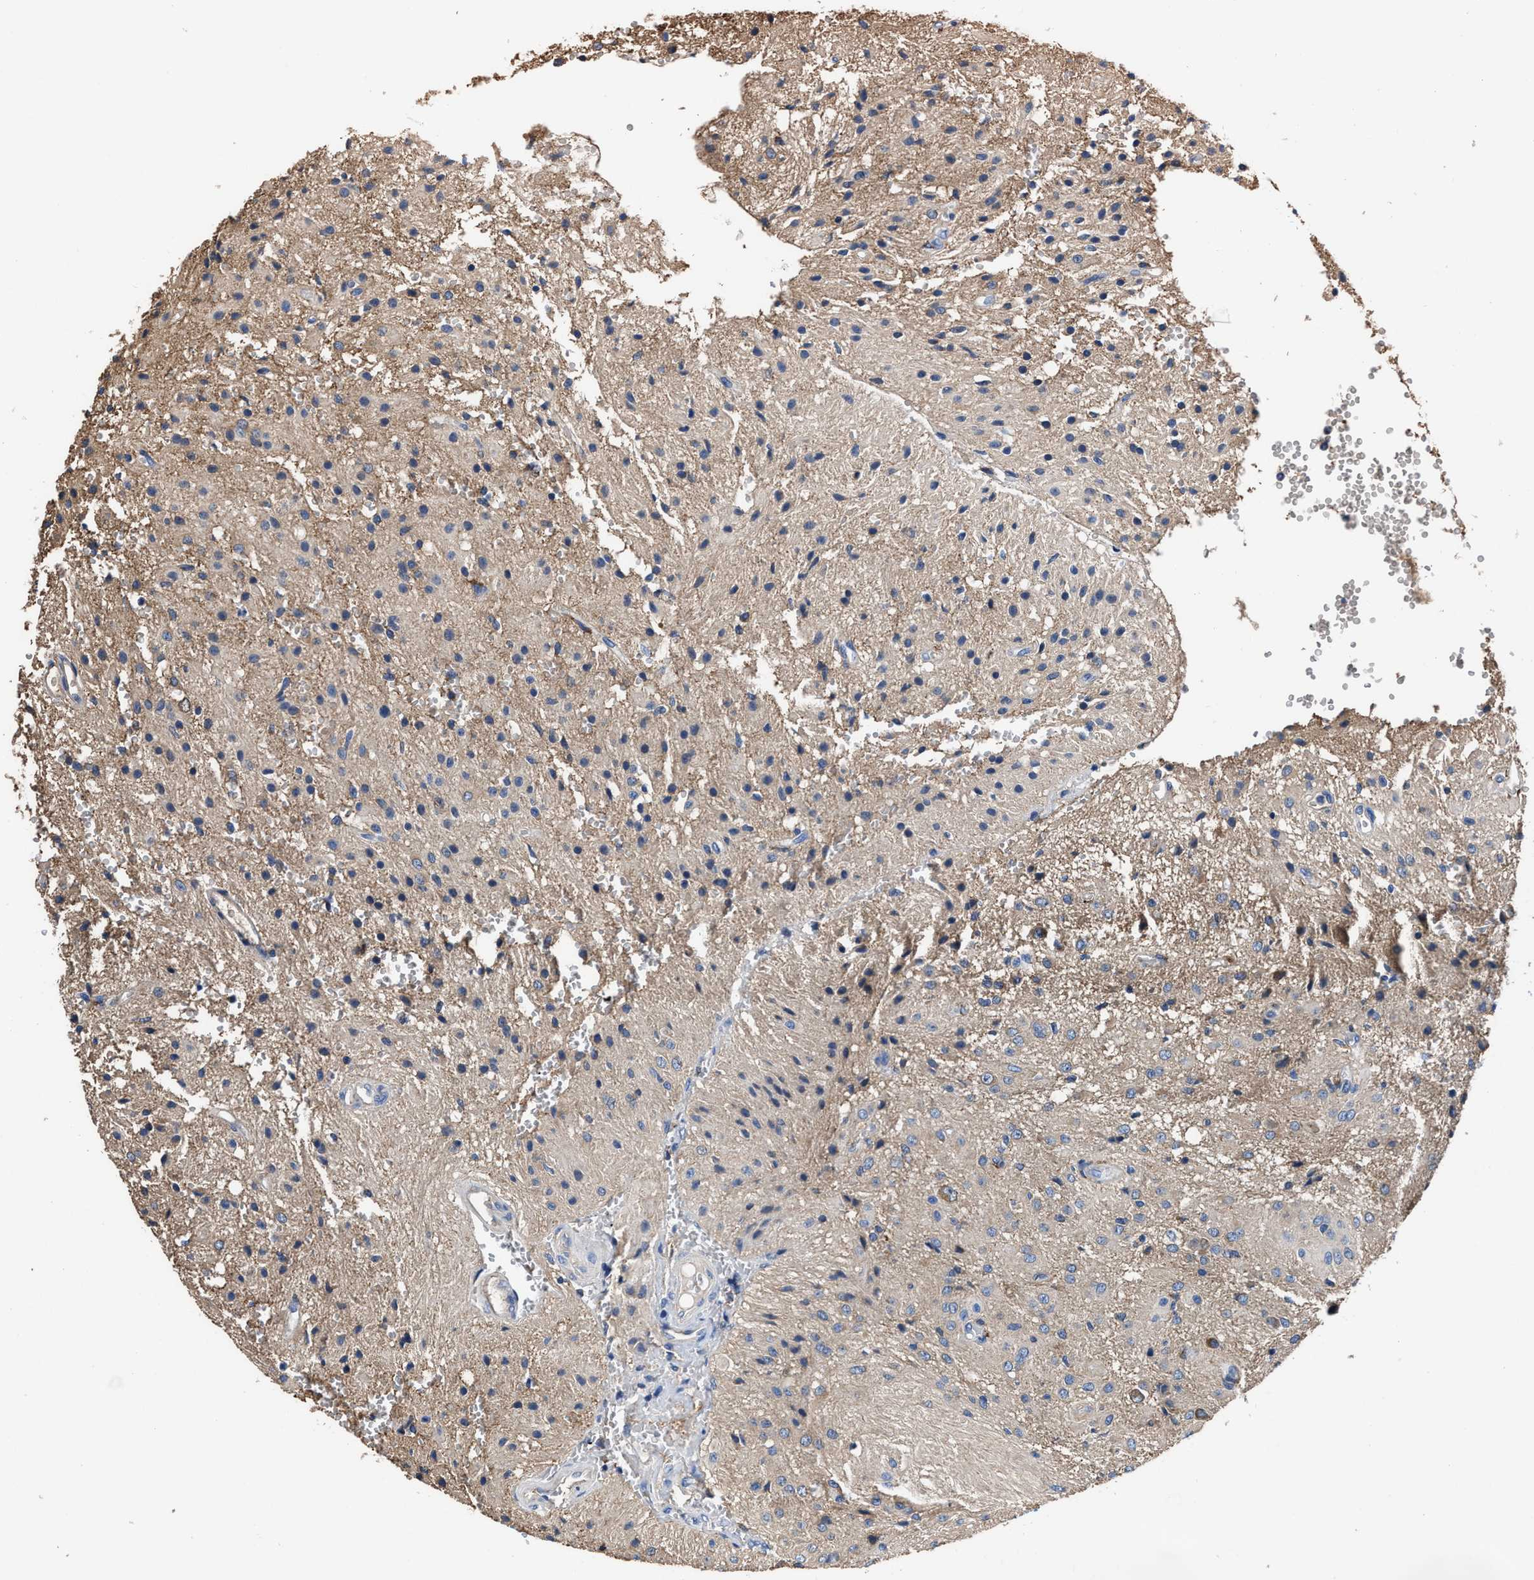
{"staining": {"intensity": "weak", "quantity": "25%-75%", "location": "cytoplasmic/membranous"}, "tissue": "glioma", "cell_type": "Tumor cells", "image_type": "cancer", "snomed": [{"axis": "morphology", "description": "Glioma, malignant, High grade"}, {"axis": "topography", "description": "Brain"}], "caption": "Glioma tissue shows weak cytoplasmic/membranous positivity in approximately 25%-75% of tumor cells, visualized by immunohistochemistry.", "gene": "TMEM30A", "patient": {"sex": "female", "age": 59}}